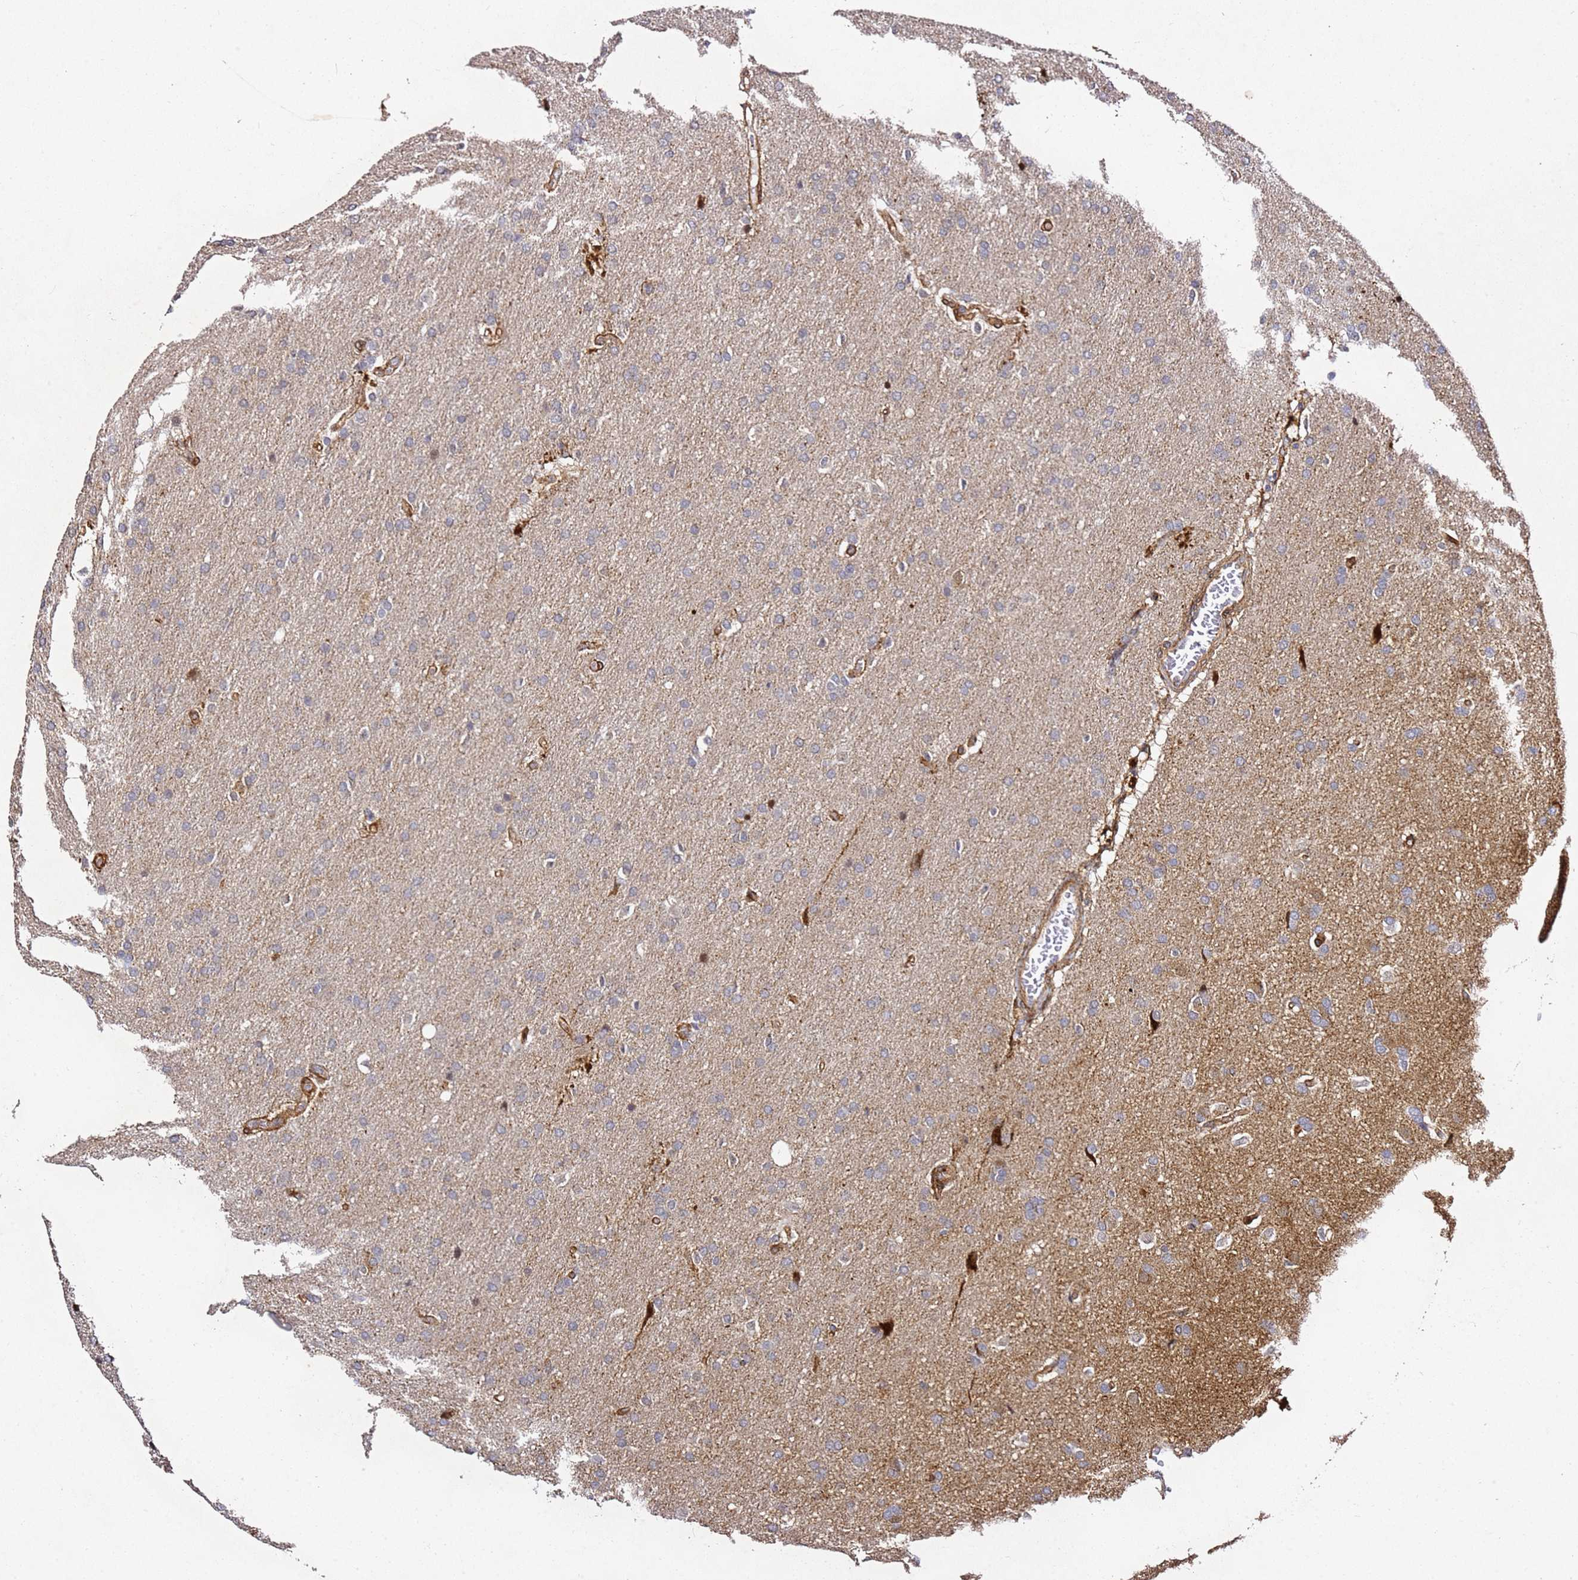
{"staining": {"intensity": "negative", "quantity": "none", "location": "none"}, "tissue": "glioma", "cell_type": "Tumor cells", "image_type": "cancer", "snomed": [{"axis": "morphology", "description": "Glioma, malignant, Low grade"}, {"axis": "topography", "description": "Brain"}], "caption": "Immunohistochemical staining of glioma exhibits no significant positivity in tumor cells.", "gene": "ZNF296", "patient": {"sex": "female", "age": 32}}